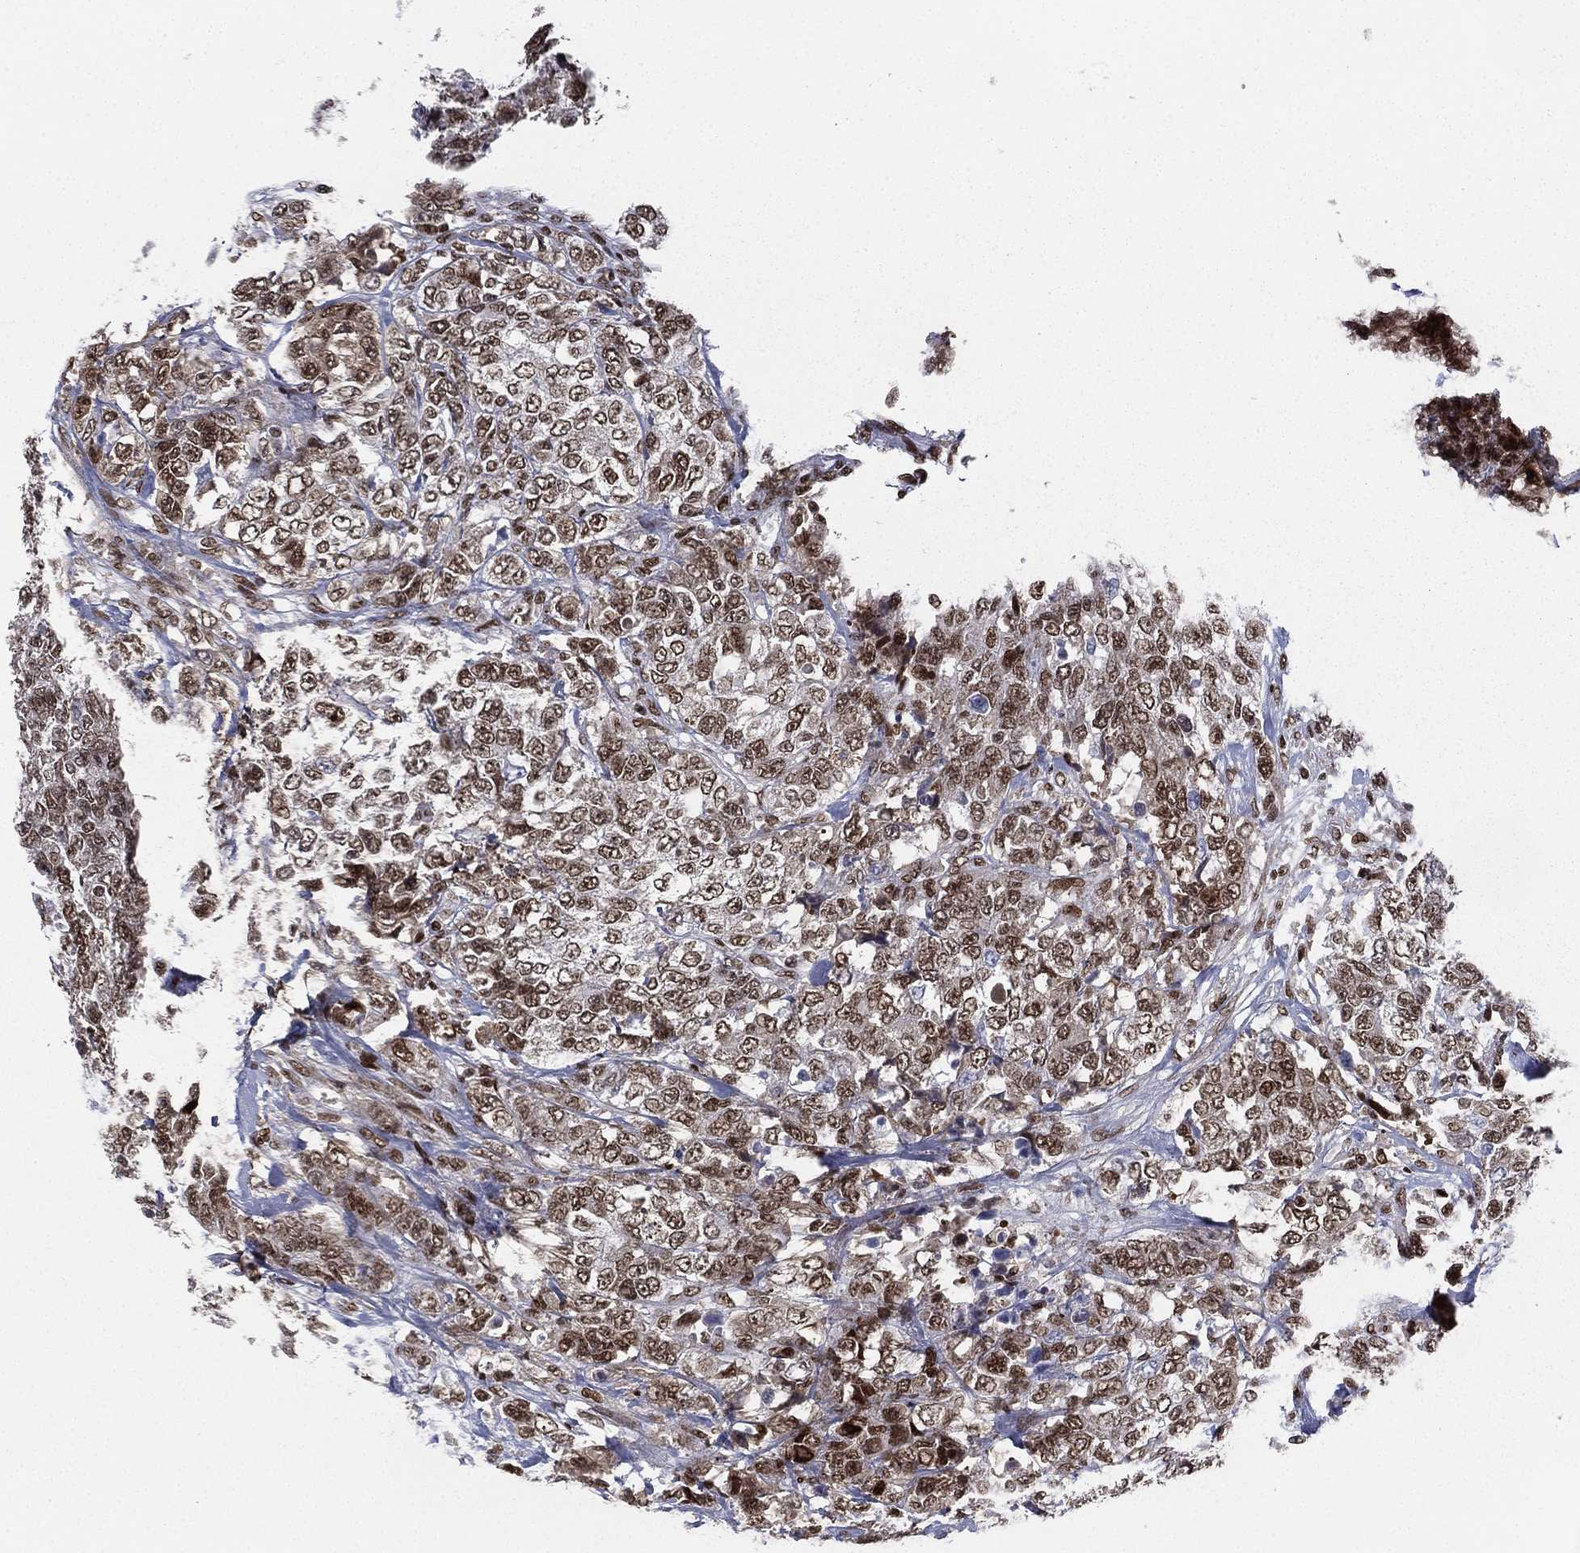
{"staining": {"intensity": "strong", "quantity": "25%-75%", "location": "nuclear"}, "tissue": "urothelial cancer", "cell_type": "Tumor cells", "image_type": "cancer", "snomed": [{"axis": "morphology", "description": "Urothelial carcinoma, High grade"}, {"axis": "topography", "description": "Urinary bladder"}], "caption": "The histopathology image shows a brown stain indicating the presence of a protein in the nuclear of tumor cells in urothelial carcinoma (high-grade).", "gene": "RTF1", "patient": {"sex": "female", "age": 78}}